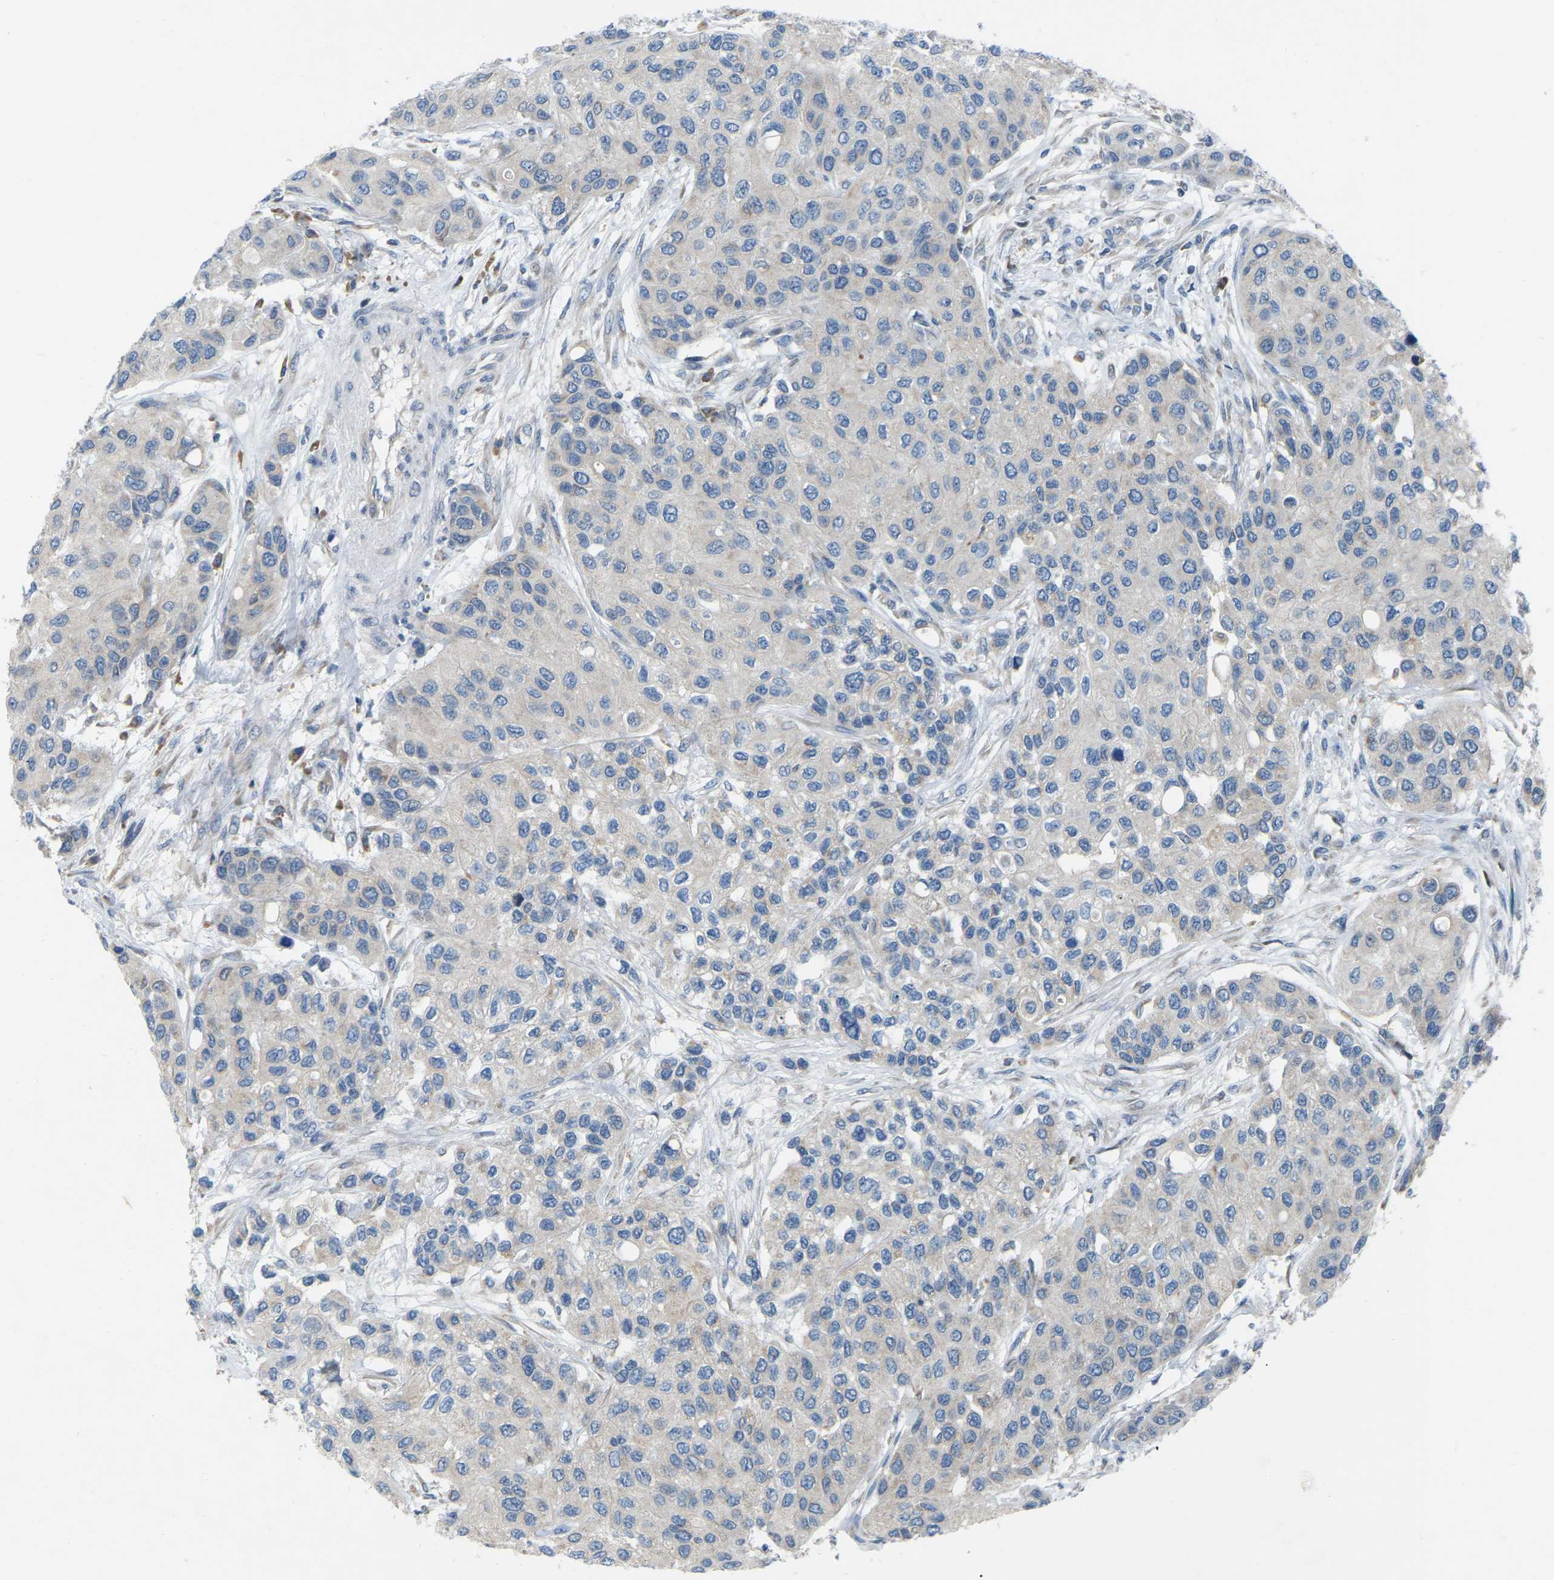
{"staining": {"intensity": "weak", "quantity": "<25%", "location": "cytoplasmic/membranous"}, "tissue": "urothelial cancer", "cell_type": "Tumor cells", "image_type": "cancer", "snomed": [{"axis": "morphology", "description": "Urothelial carcinoma, High grade"}, {"axis": "topography", "description": "Urinary bladder"}], "caption": "High power microscopy image of an immunohistochemistry image of urothelial carcinoma (high-grade), revealing no significant expression in tumor cells.", "gene": "PARL", "patient": {"sex": "female", "age": 56}}